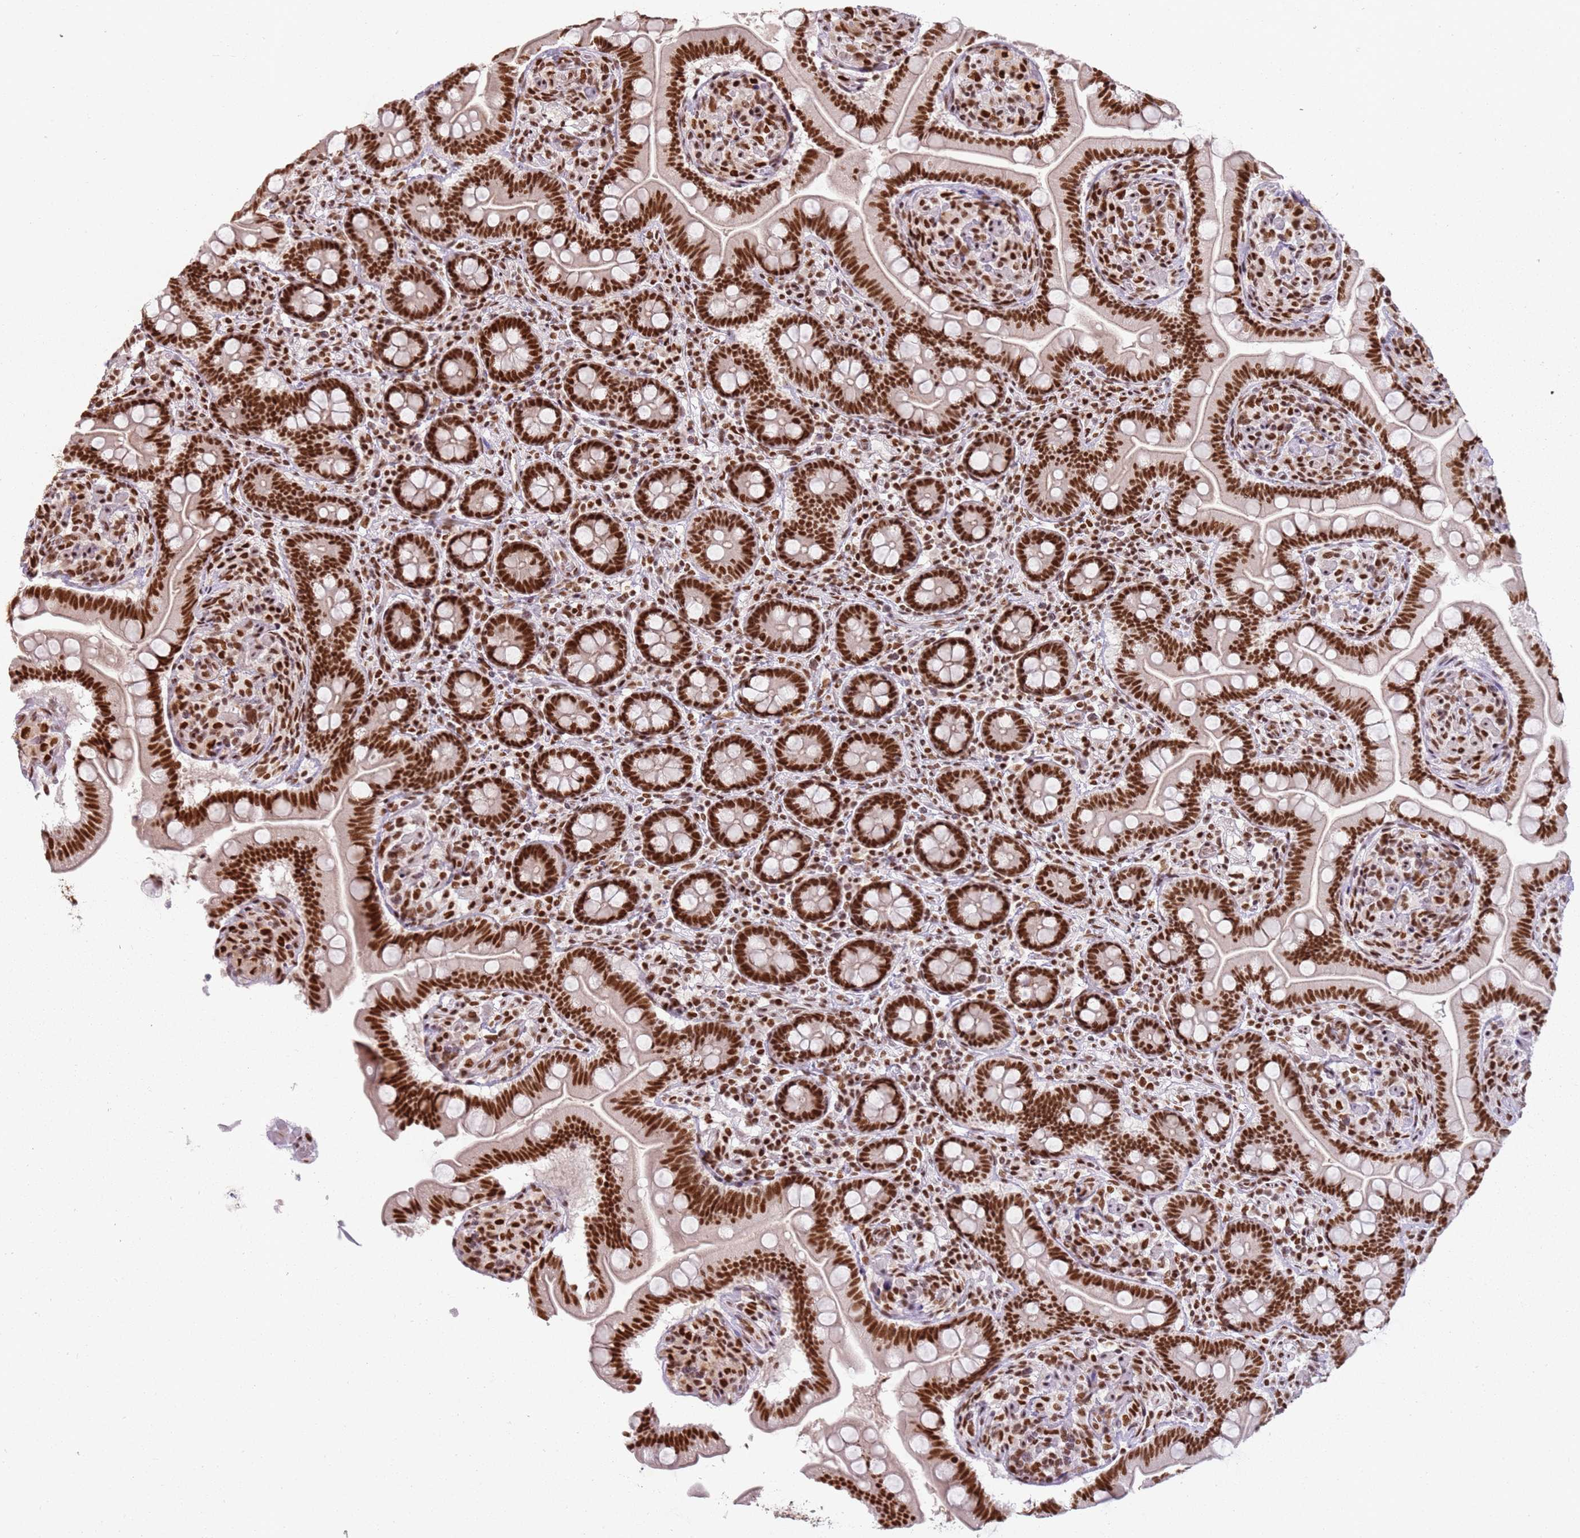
{"staining": {"intensity": "strong", "quantity": ">75%", "location": "nuclear"}, "tissue": "small intestine", "cell_type": "Glandular cells", "image_type": "normal", "snomed": [{"axis": "morphology", "description": "Normal tissue, NOS"}, {"axis": "topography", "description": "Small intestine"}], "caption": "Immunohistochemistry (DAB) staining of normal human small intestine shows strong nuclear protein staining in about >75% of glandular cells.", "gene": "TENT4A", "patient": {"sex": "female", "age": 64}}